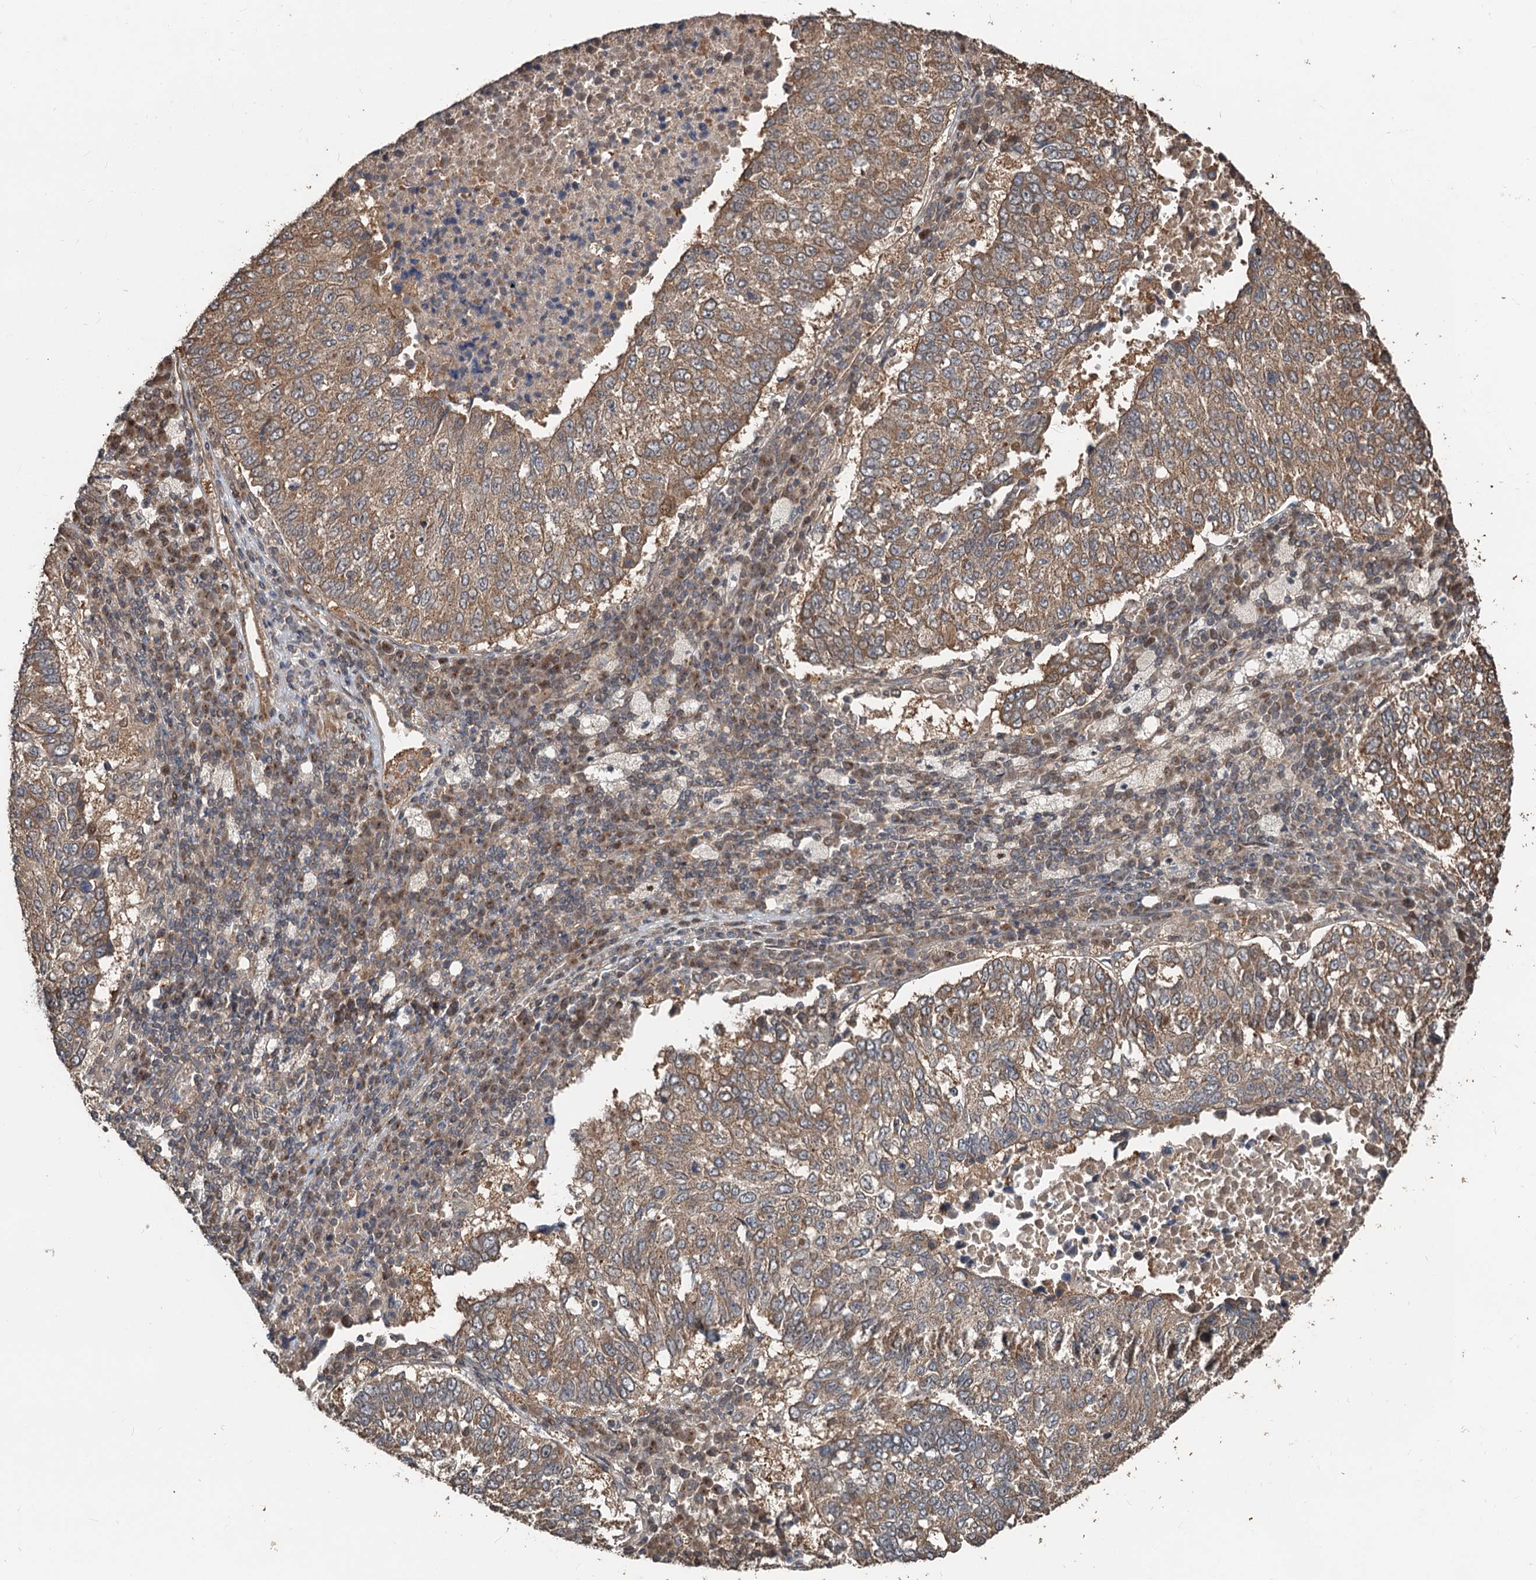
{"staining": {"intensity": "moderate", "quantity": ">75%", "location": "cytoplasmic/membranous"}, "tissue": "lung cancer", "cell_type": "Tumor cells", "image_type": "cancer", "snomed": [{"axis": "morphology", "description": "Squamous cell carcinoma, NOS"}, {"axis": "topography", "description": "Lung"}], "caption": "Lung squamous cell carcinoma stained with a brown dye shows moderate cytoplasmic/membranous positive positivity in about >75% of tumor cells.", "gene": "DEXI", "patient": {"sex": "male", "age": 73}}